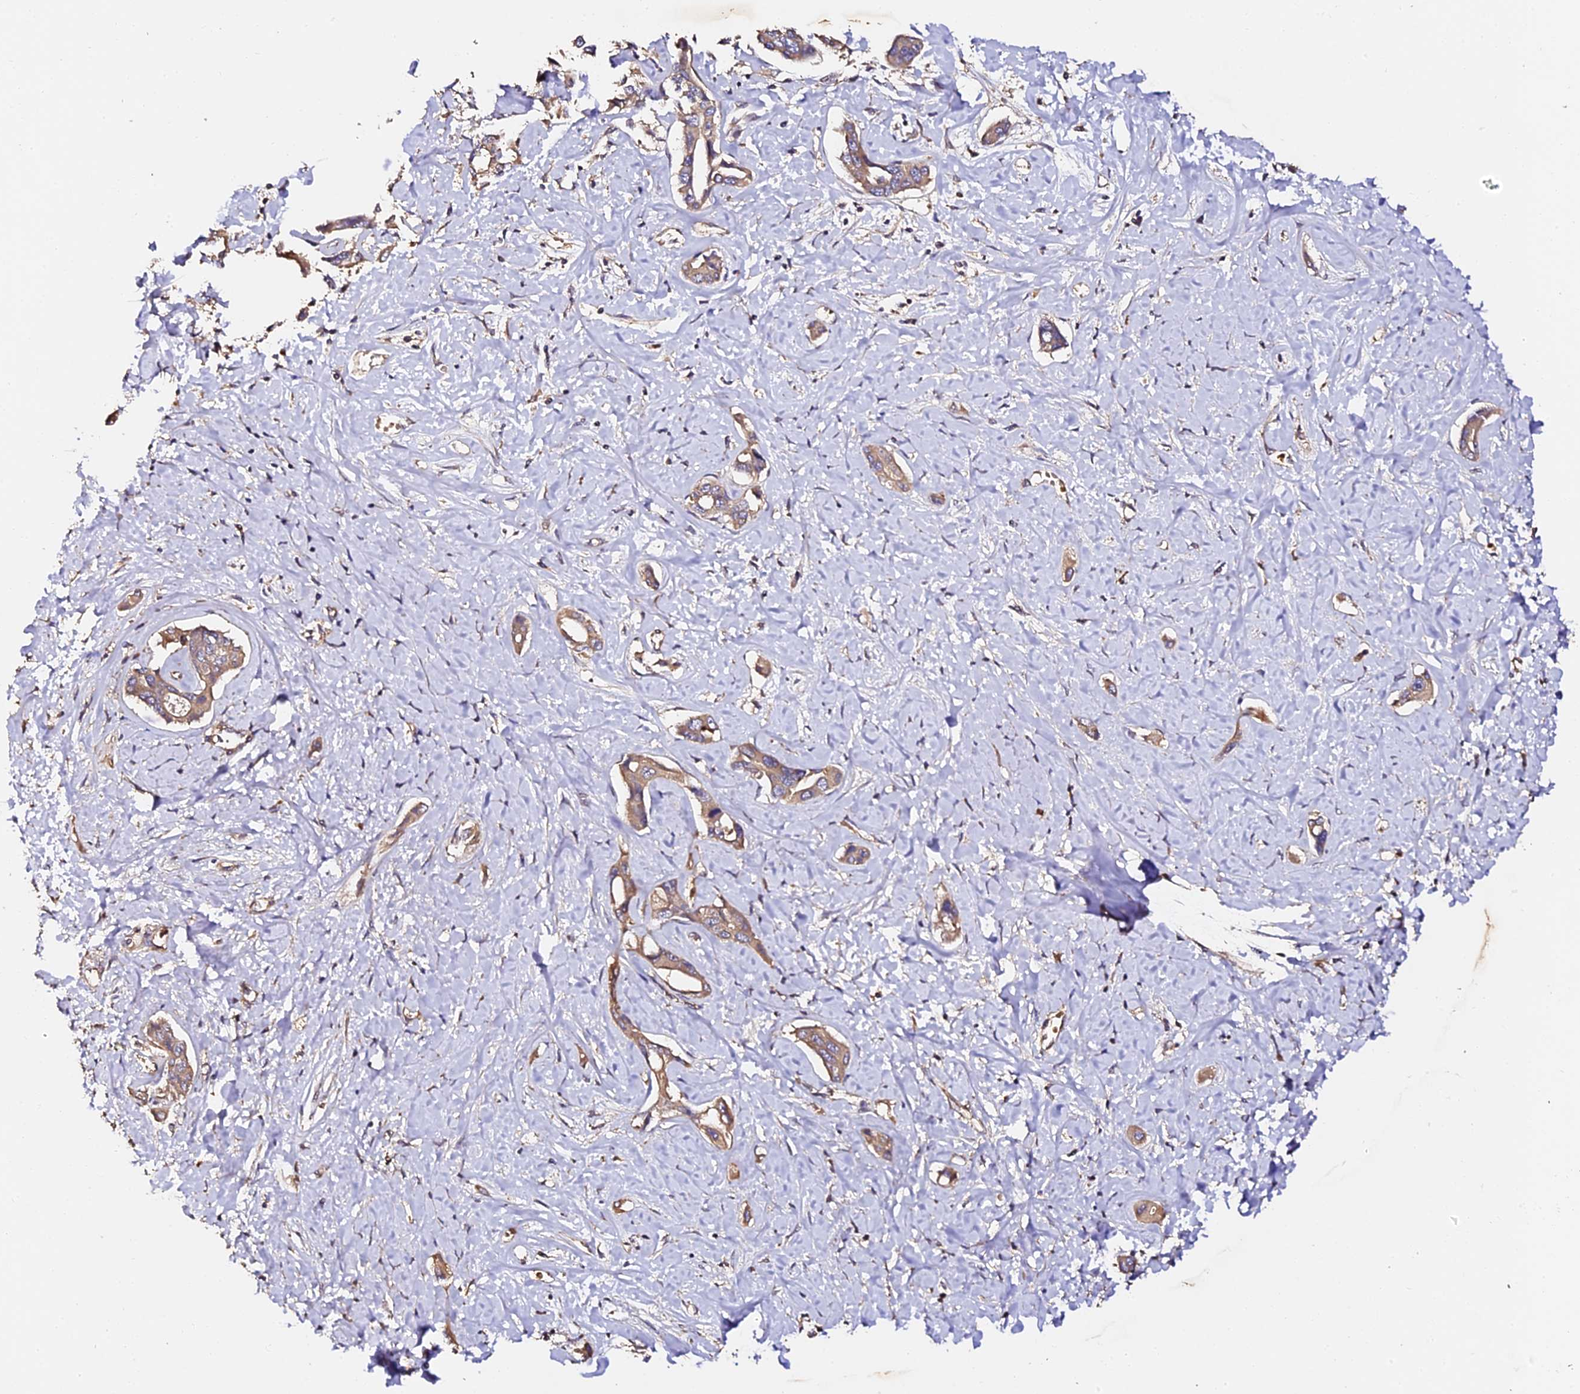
{"staining": {"intensity": "moderate", "quantity": ">75%", "location": "cytoplasmic/membranous"}, "tissue": "liver cancer", "cell_type": "Tumor cells", "image_type": "cancer", "snomed": [{"axis": "morphology", "description": "Cholangiocarcinoma"}, {"axis": "topography", "description": "Liver"}], "caption": "Immunohistochemical staining of human liver cholangiocarcinoma shows moderate cytoplasmic/membranous protein expression in about >75% of tumor cells. (DAB (3,3'-diaminobenzidine) IHC with brightfield microscopy, high magnification).", "gene": "TDO2", "patient": {"sex": "male", "age": 59}}